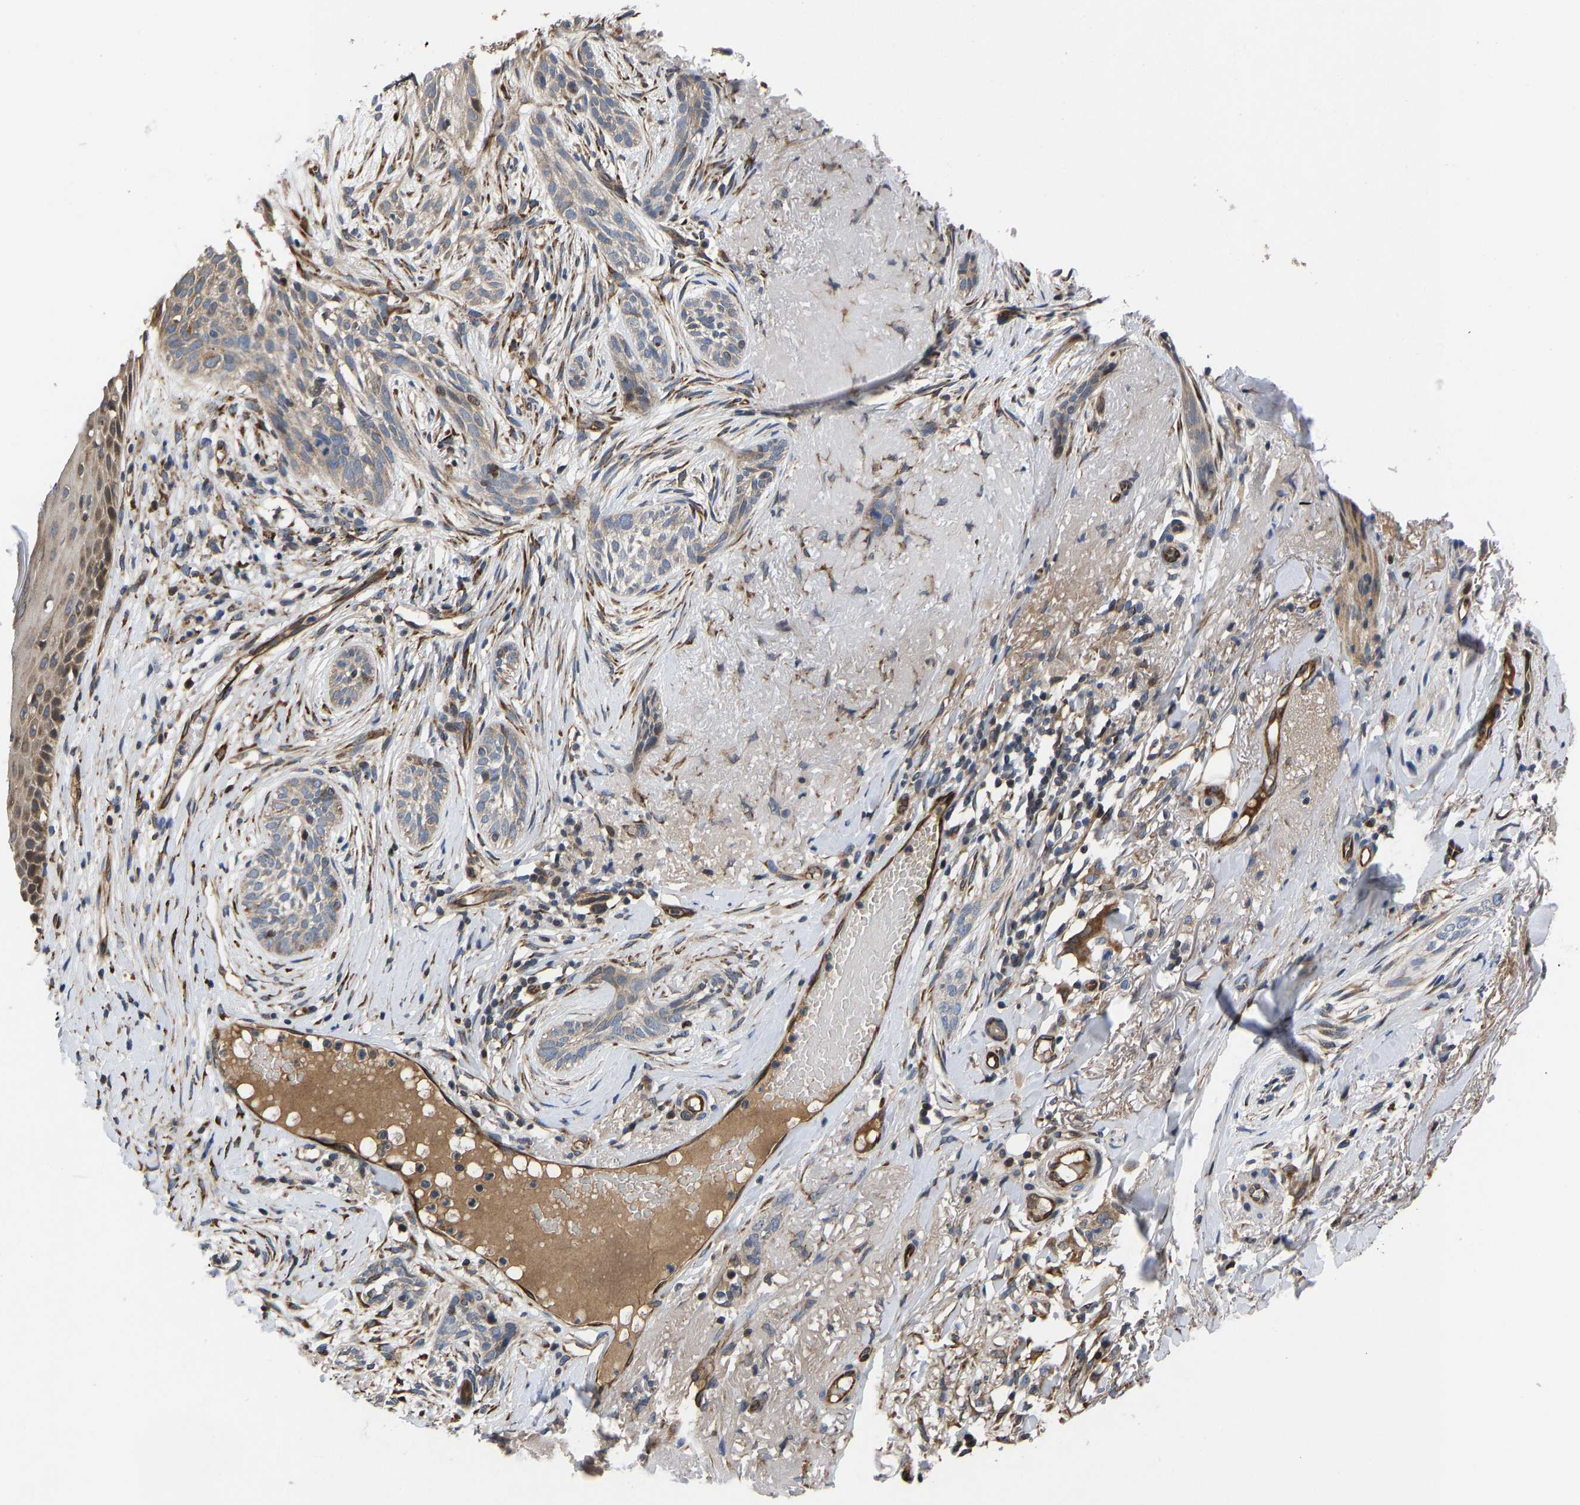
{"staining": {"intensity": "negative", "quantity": "none", "location": "none"}, "tissue": "skin cancer", "cell_type": "Tumor cells", "image_type": "cancer", "snomed": [{"axis": "morphology", "description": "Basal cell carcinoma"}, {"axis": "topography", "description": "Skin"}], "caption": "Micrograph shows no protein expression in tumor cells of basal cell carcinoma (skin) tissue. Brightfield microscopy of IHC stained with DAB (3,3'-diaminobenzidine) (brown) and hematoxylin (blue), captured at high magnification.", "gene": "FRRS1", "patient": {"sex": "female", "age": 88}}